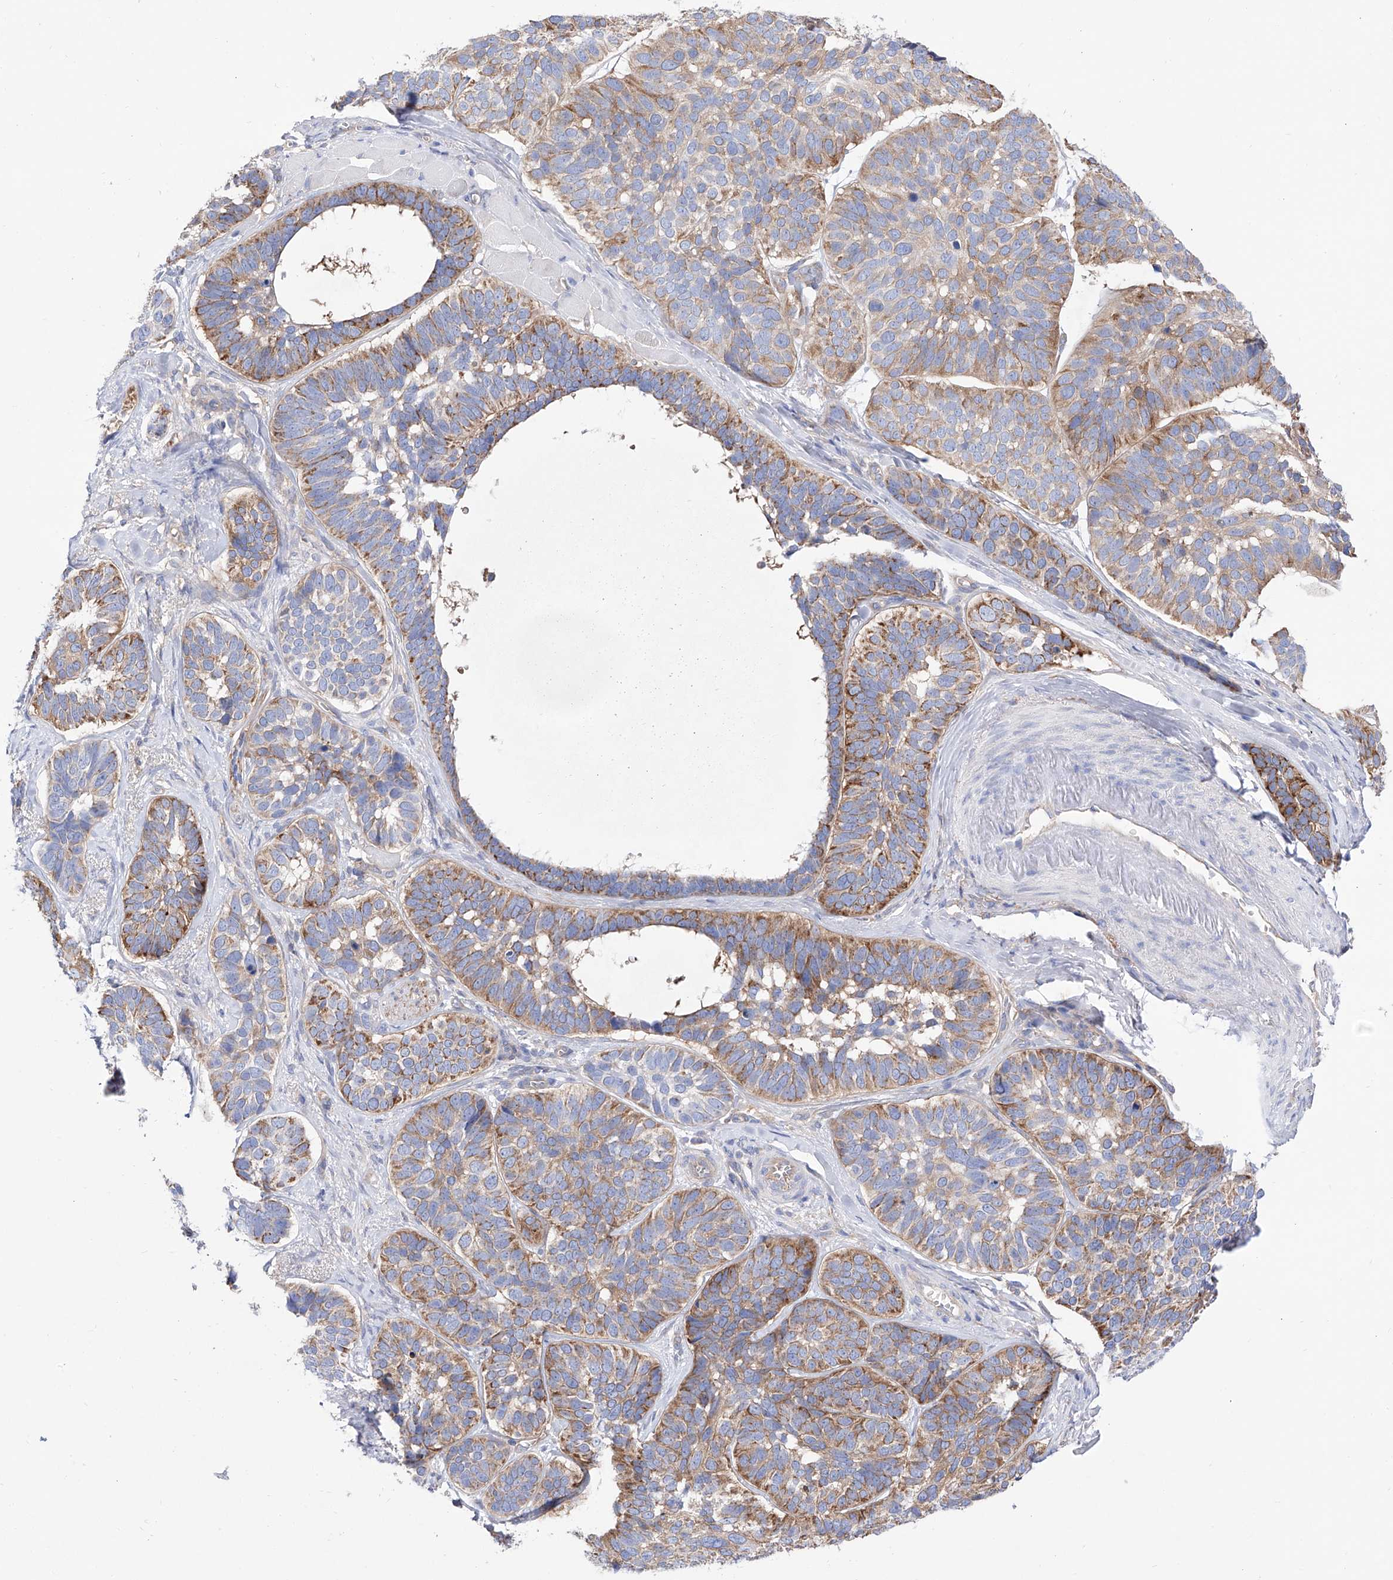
{"staining": {"intensity": "moderate", "quantity": ">75%", "location": "cytoplasmic/membranous"}, "tissue": "skin cancer", "cell_type": "Tumor cells", "image_type": "cancer", "snomed": [{"axis": "morphology", "description": "Basal cell carcinoma"}, {"axis": "topography", "description": "Skin"}], "caption": "Immunohistochemical staining of skin cancer (basal cell carcinoma) demonstrates medium levels of moderate cytoplasmic/membranous expression in about >75% of tumor cells.", "gene": "ZNF653", "patient": {"sex": "male", "age": 62}}